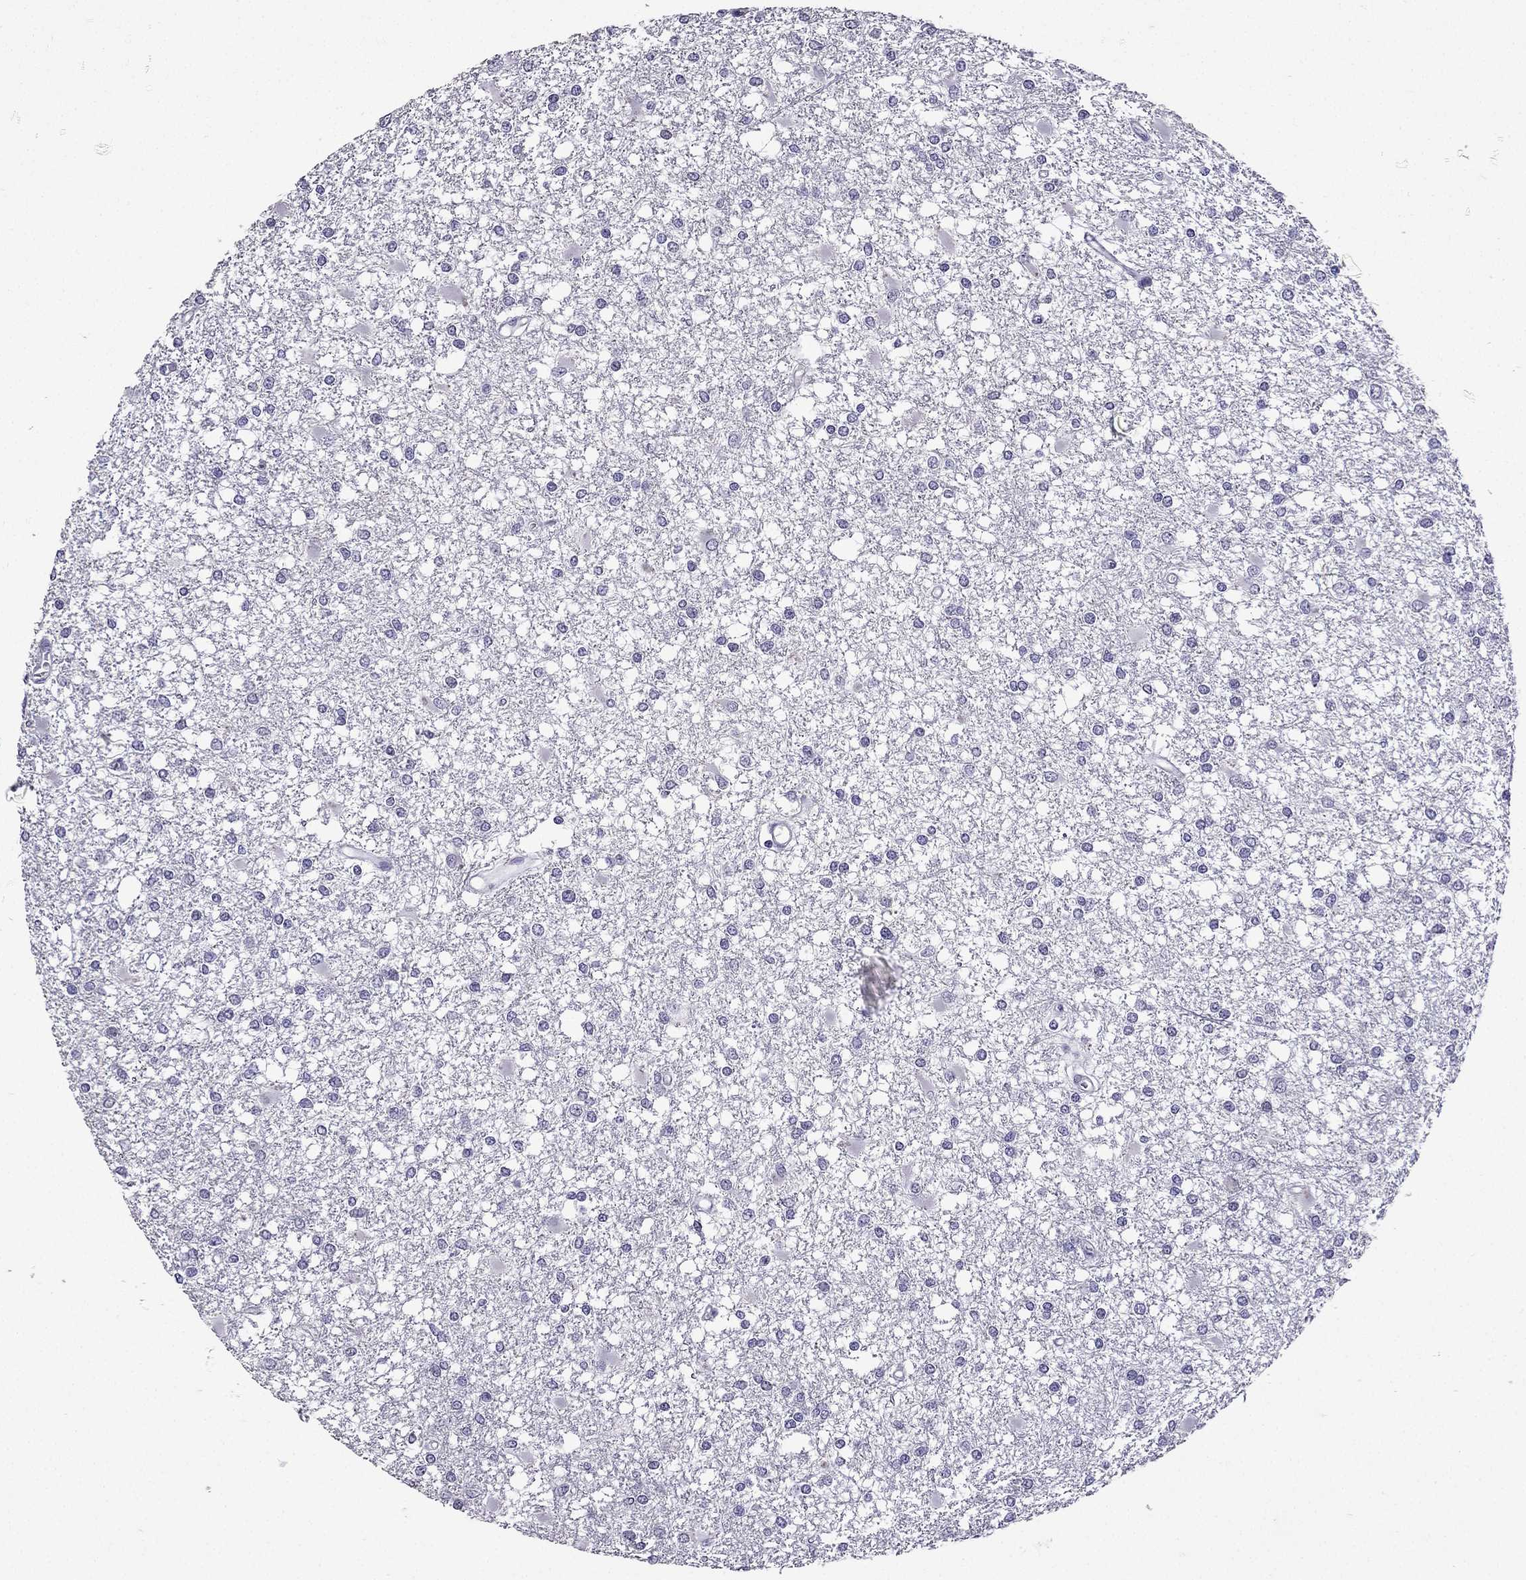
{"staining": {"intensity": "negative", "quantity": "none", "location": "none"}, "tissue": "glioma", "cell_type": "Tumor cells", "image_type": "cancer", "snomed": [{"axis": "morphology", "description": "Glioma, malignant, High grade"}, {"axis": "topography", "description": "Cerebral cortex"}], "caption": "This is an immunohistochemistry micrograph of human high-grade glioma (malignant). There is no staining in tumor cells.", "gene": "TTN", "patient": {"sex": "male", "age": 79}}